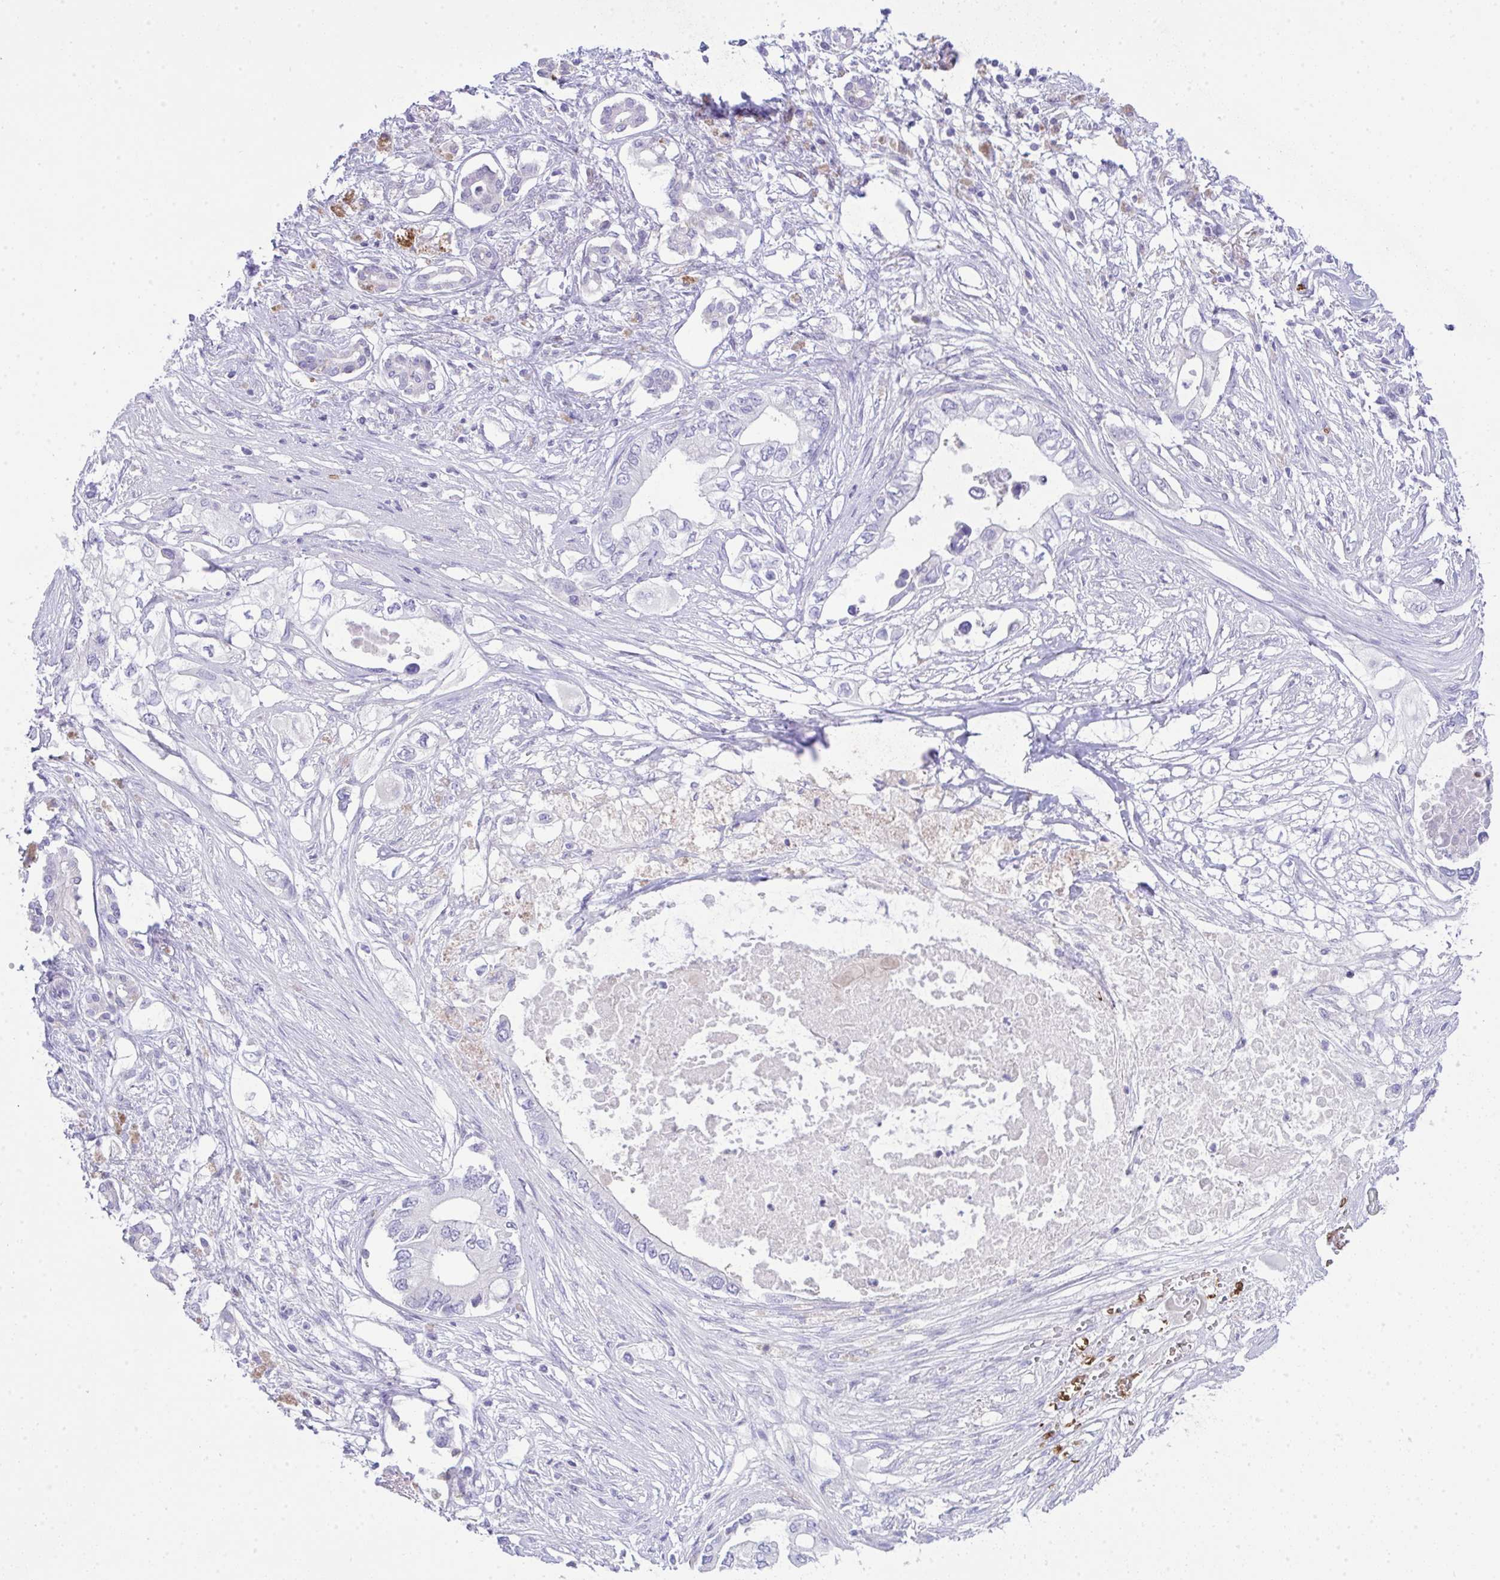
{"staining": {"intensity": "negative", "quantity": "none", "location": "none"}, "tissue": "pancreatic cancer", "cell_type": "Tumor cells", "image_type": "cancer", "snomed": [{"axis": "morphology", "description": "Adenocarcinoma, NOS"}, {"axis": "topography", "description": "Pancreas"}], "caption": "Pancreatic adenocarcinoma was stained to show a protein in brown. There is no significant positivity in tumor cells.", "gene": "SPTB", "patient": {"sex": "female", "age": 63}}